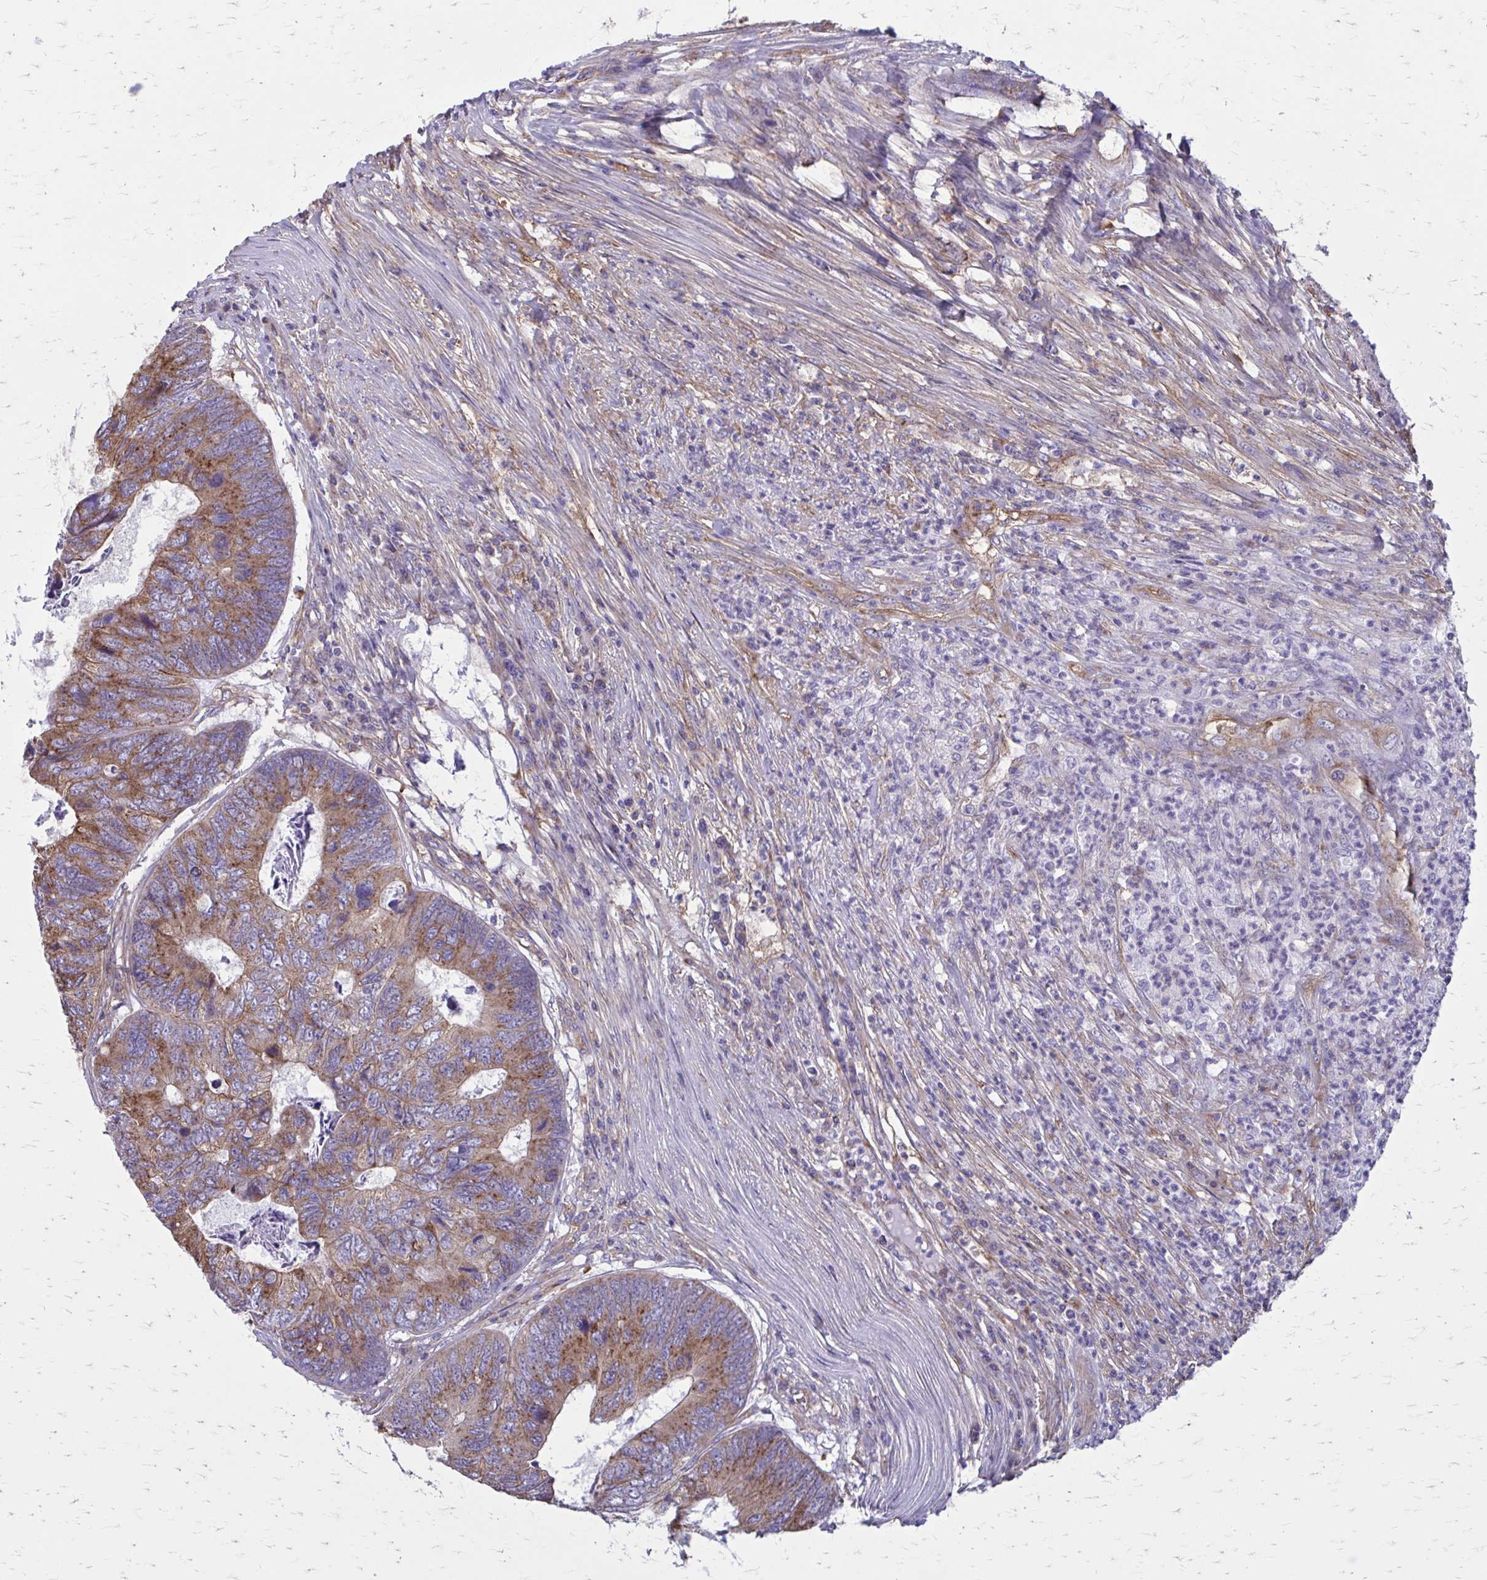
{"staining": {"intensity": "moderate", "quantity": ">75%", "location": "cytoplasmic/membranous"}, "tissue": "colorectal cancer", "cell_type": "Tumor cells", "image_type": "cancer", "snomed": [{"axis": "morphology", "description": "Adenocarcinoma, NOS"}, {"axis": "topography", "description": "Colon"}], "caption": "Immunohistochemistry micrograph of colorectal cancer (adenocarcinoma) stained for a protein (brown), which displays medium levels of moderate cytoplasmic/membranous staining in approximately >75% of tumor cells.", "gene": "CLTA", "patient": {"sex": "female", "age": 67}}